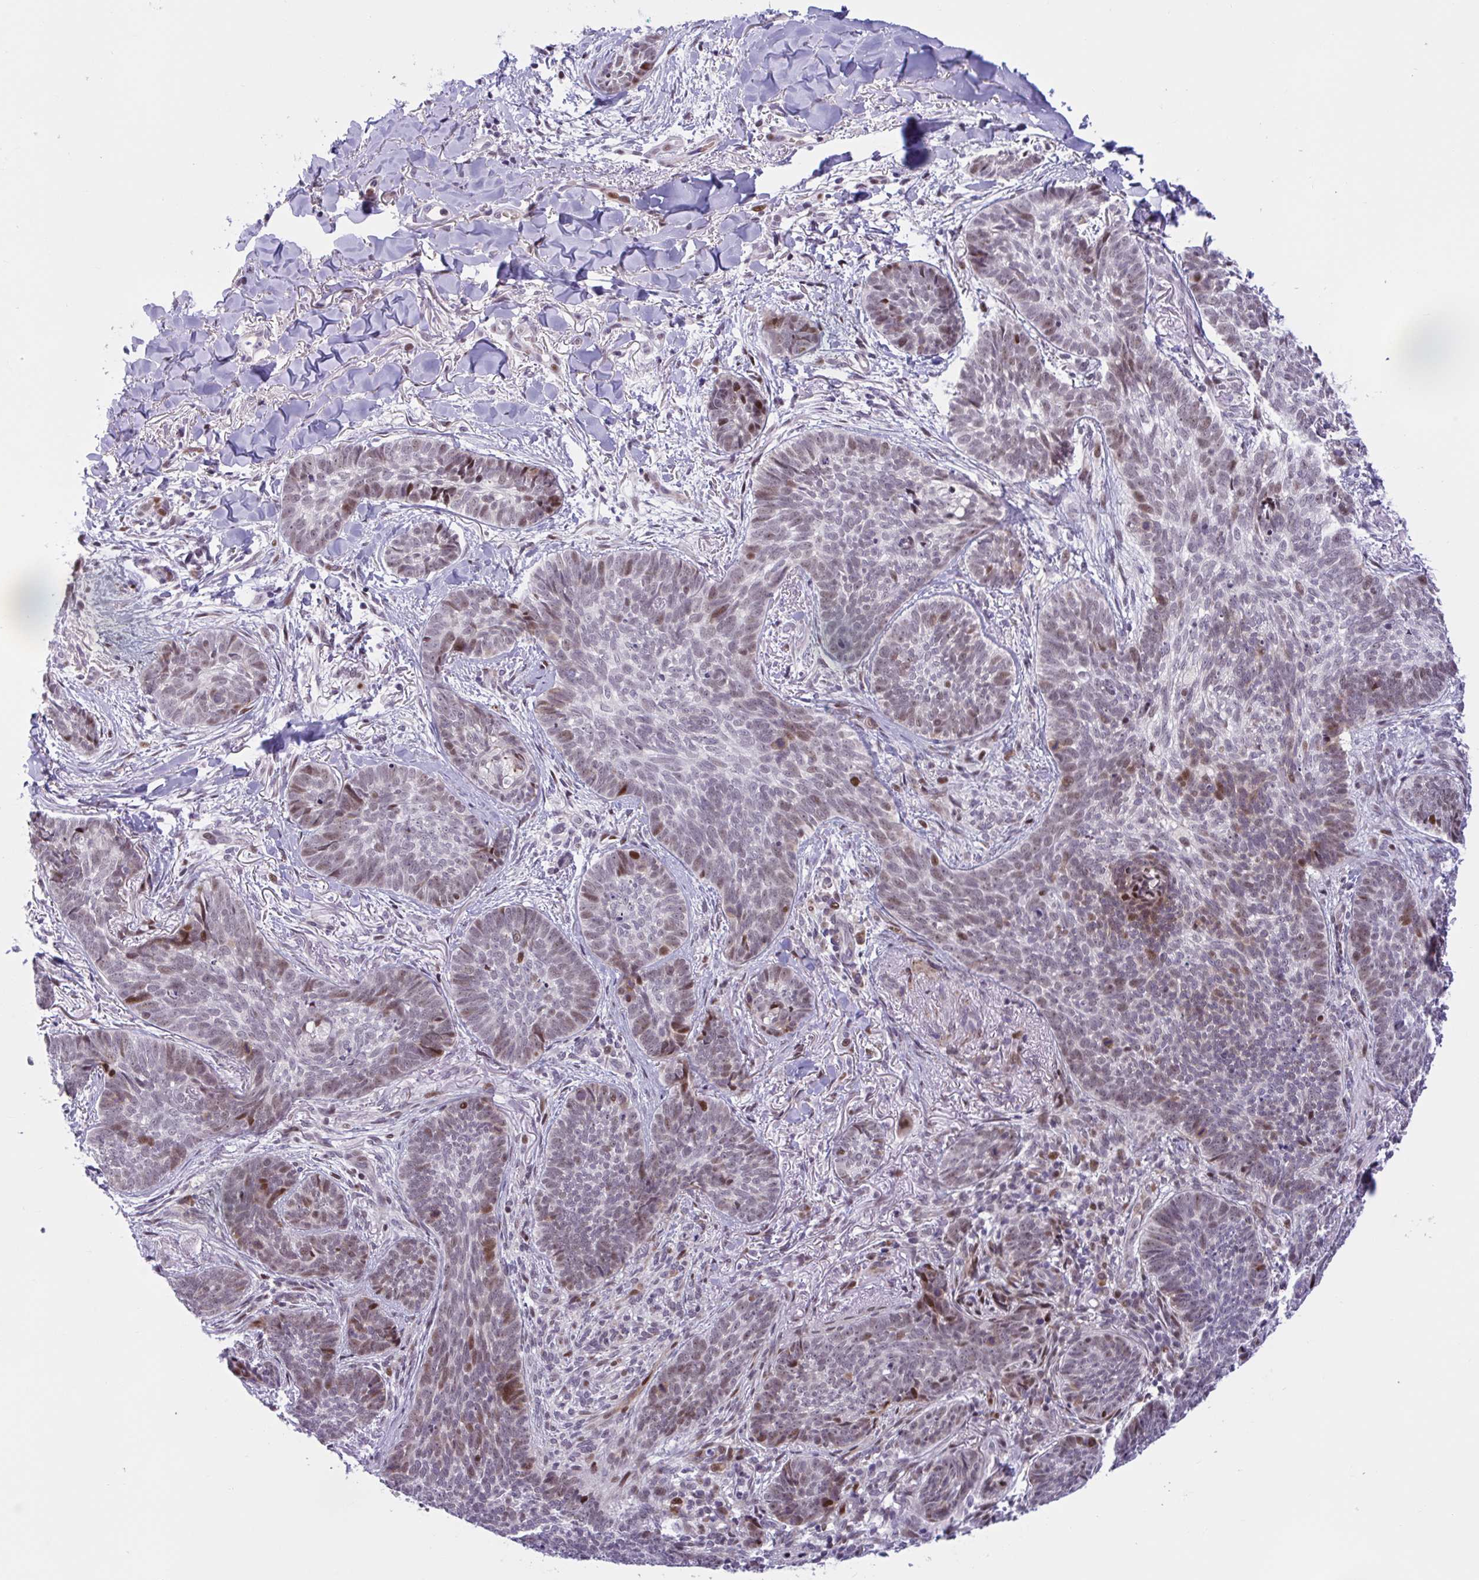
{"staining": {"intensity": "moderate", "quantity": "<25%", "location": "nuclear"}, "tissue": "skin cancer", "cell_type": "Tumor cells", "image_type": "cancer", "snomed": [{"axis": "morphology", "description": "Basal cell carcinoma"}, {"axis": "topography", "description": "Skin"}, {"axis": "topography", "description": "Skin of face"}], "caption": "Skin cancer tissue exhibits moderate nuclear expression in about <25% of tumor cells", "gene": "RBL1", "patient": {"sex": "male", "age": 88}}